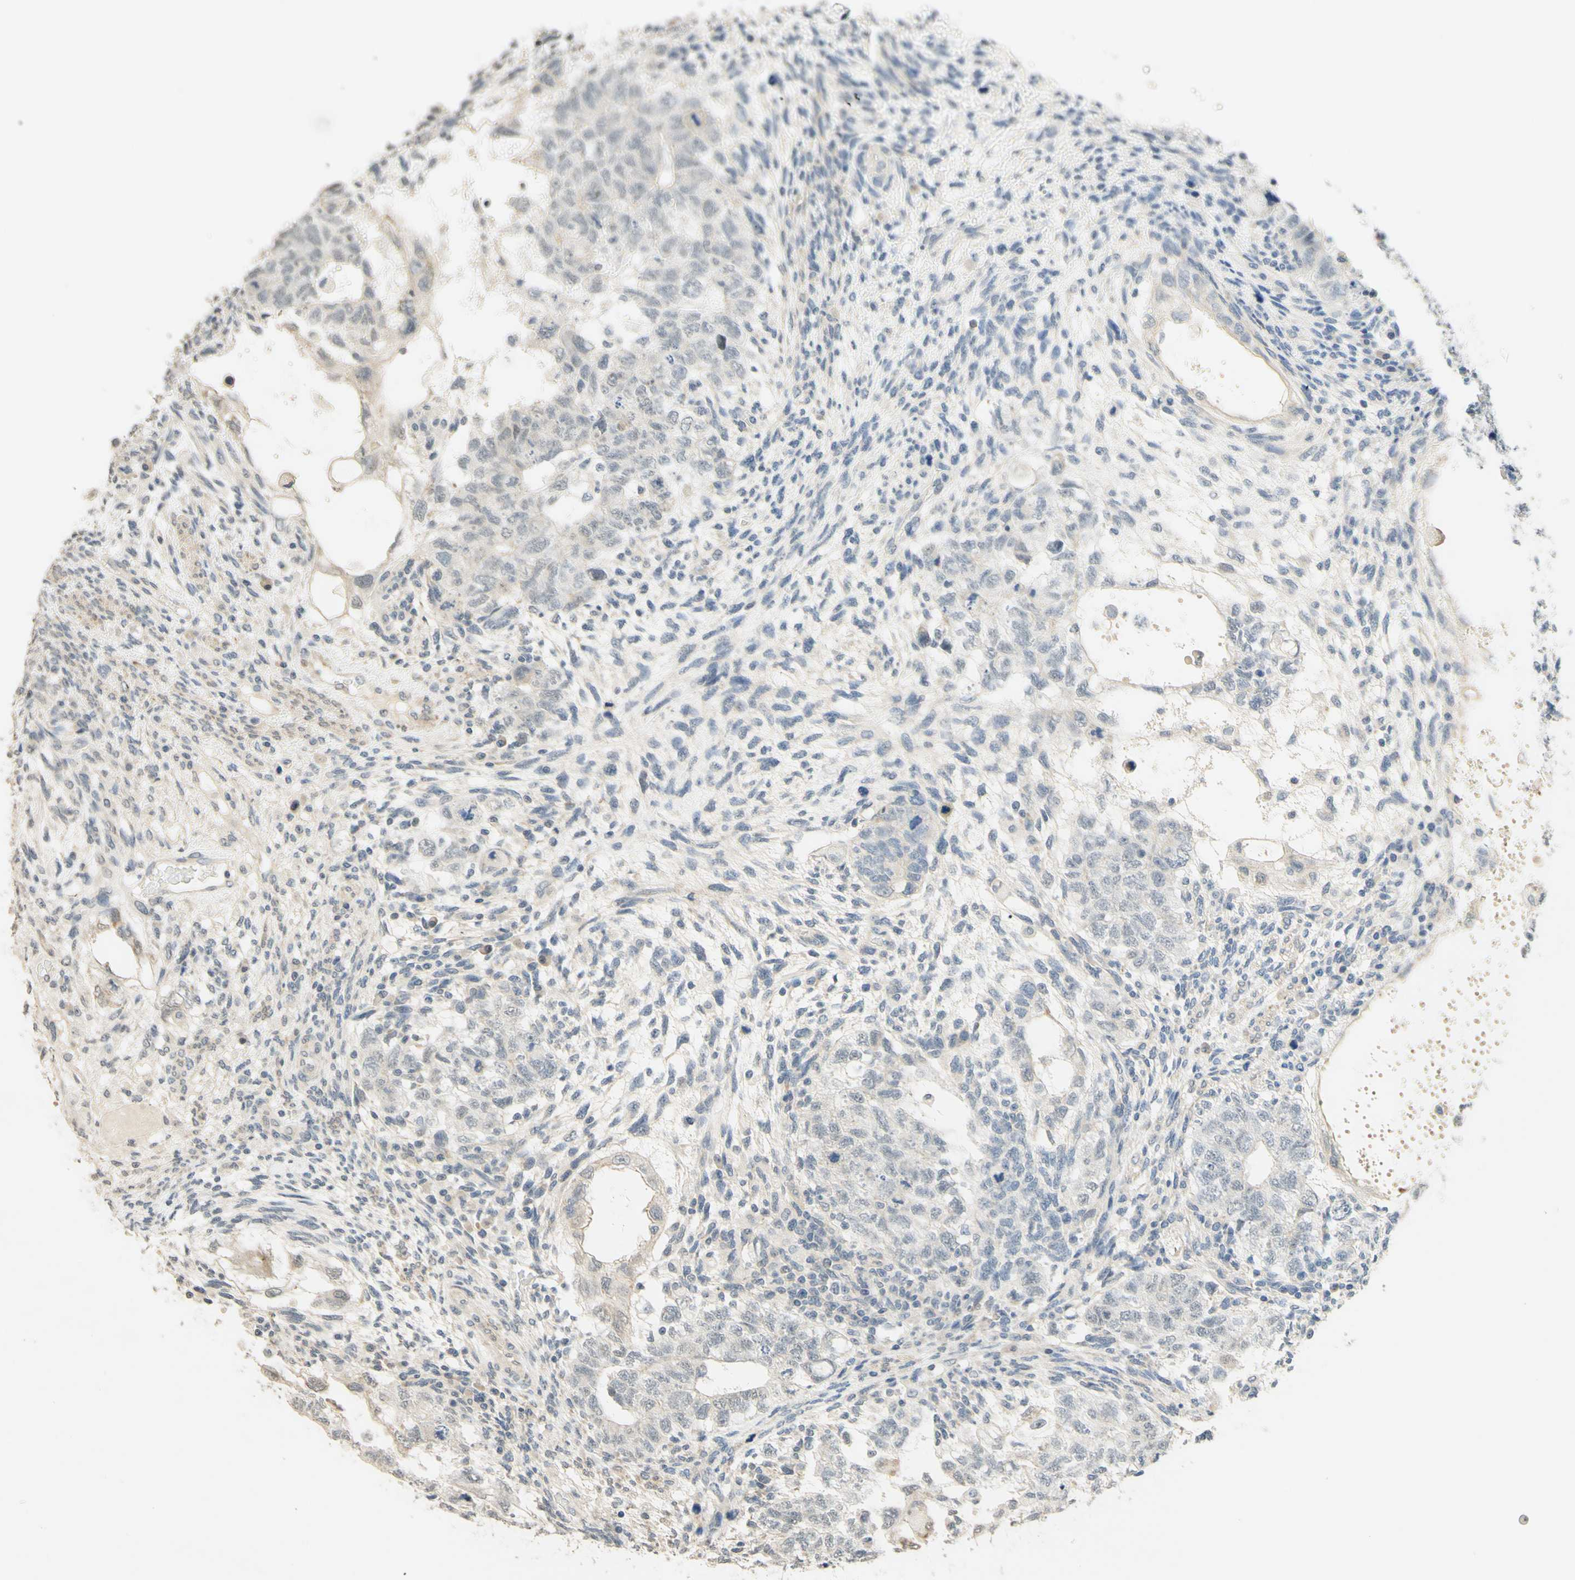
{"staining": {"intensity": "weak", "quantity": "<25%", "location": "cytoplasmic/membranous"}, "tissue": "testis cancer", "cell_type": "Tumor cells", "image_type": "cancer", "snomed": [{"axis": "morphology", "description": "Normal tissue, NOS"}, {"axis": "morphology", "description": "Carcinoma, Embryonal, NOS"}, {"axis": "topography", "description": "Testis"}], "caption": "IHC image of neoplastic tissue: testis cancer (embryonal carcinoma) stained with DAB demonstrates no significant protein positivity in tumor cells.", "gene": "MAG", "patient": {"sex": "male", "age": 36}}